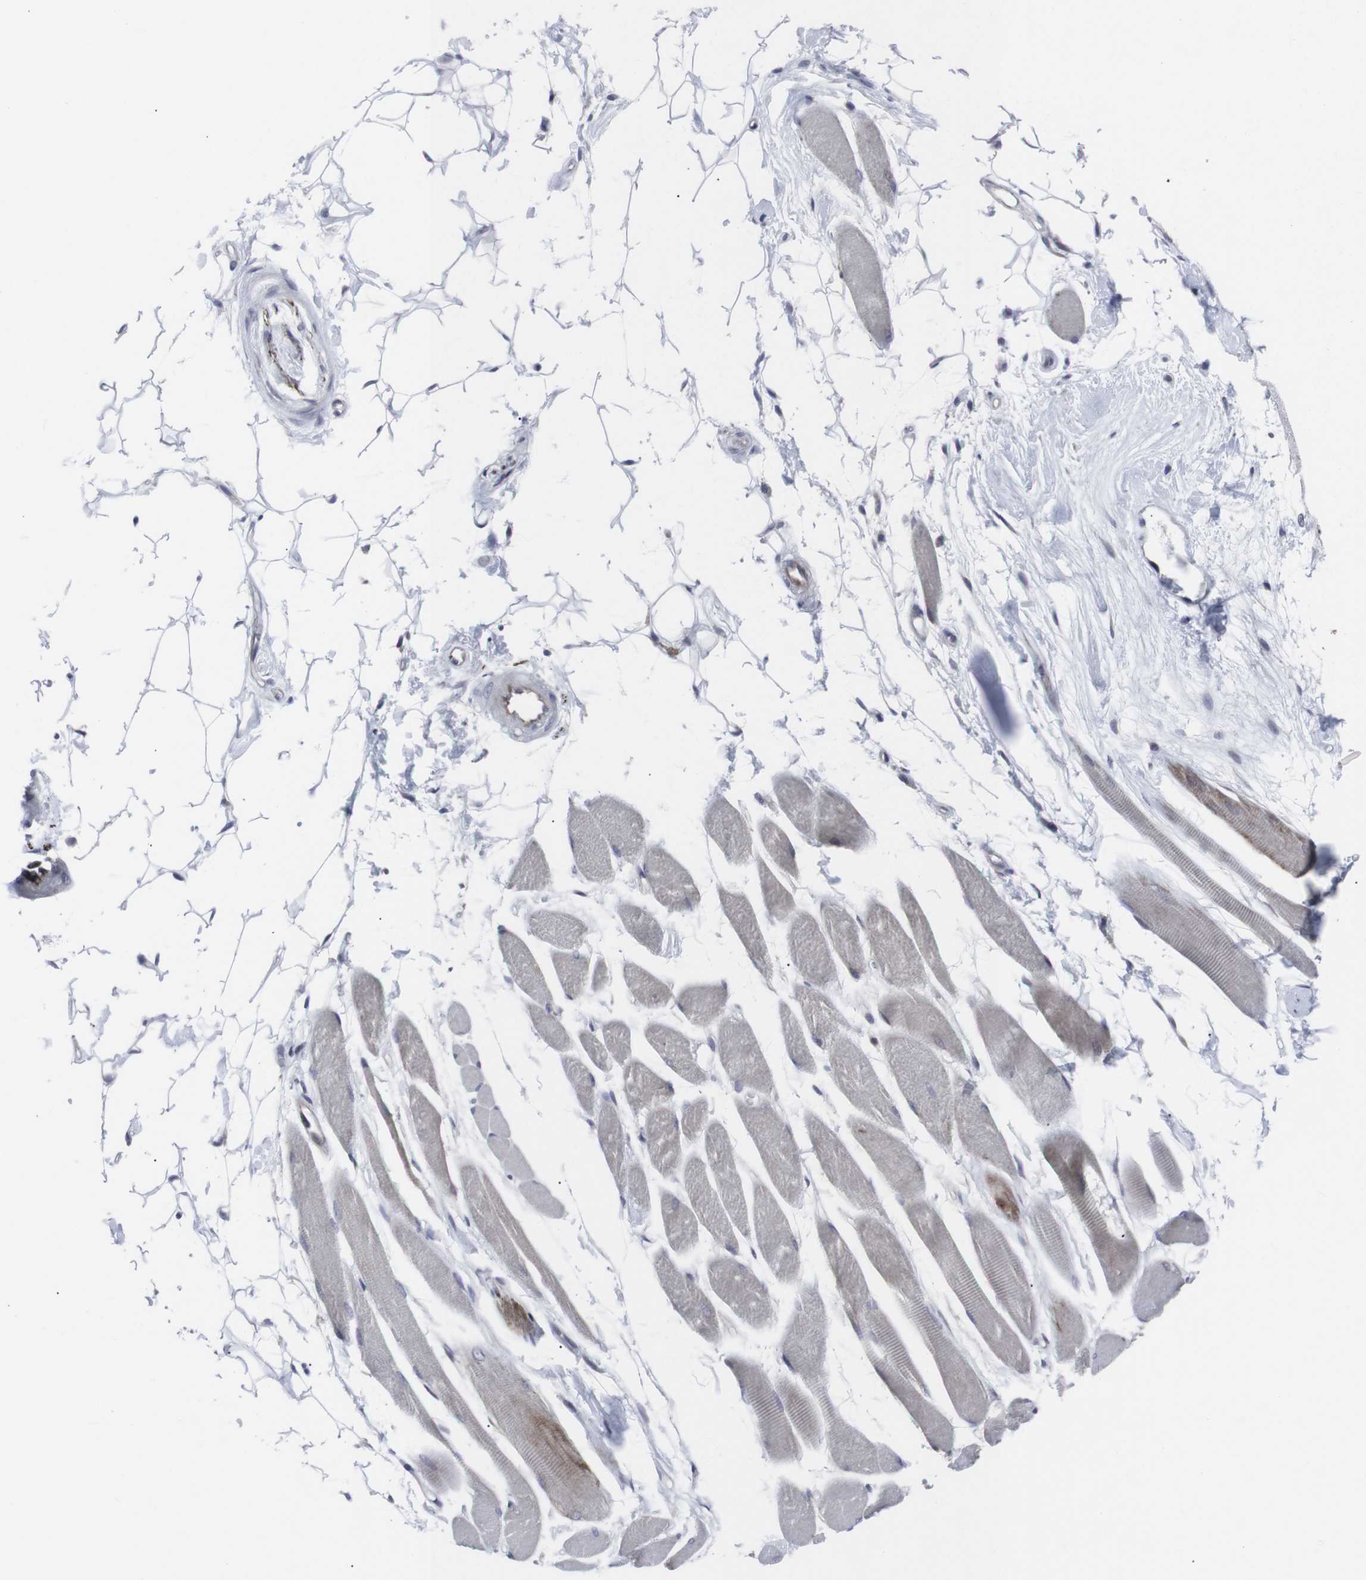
{"staining": {"intensity": "negative", "quantity": "none", "location": "none"}, "tissue": "skeletal muscle", "cell_type": "Myocytes", "image_type": "normal", "snomed": [{"axis": "morphology", "description": "Normal tissue, NOS"}, {"axis": "topography", "description": "Skeletal muscle"}, {"axis": "topography", "description": "Oral tissue"}, {"axis": "topography", "description": "Peripheral nerve tissue"}], "caption": "This is an IHC photomicrograph of unremarkable skeletal muscle. There is no expression in myocytes.", "gene": "HPRT1", "patient": {"sex": "female", "age": 84}}